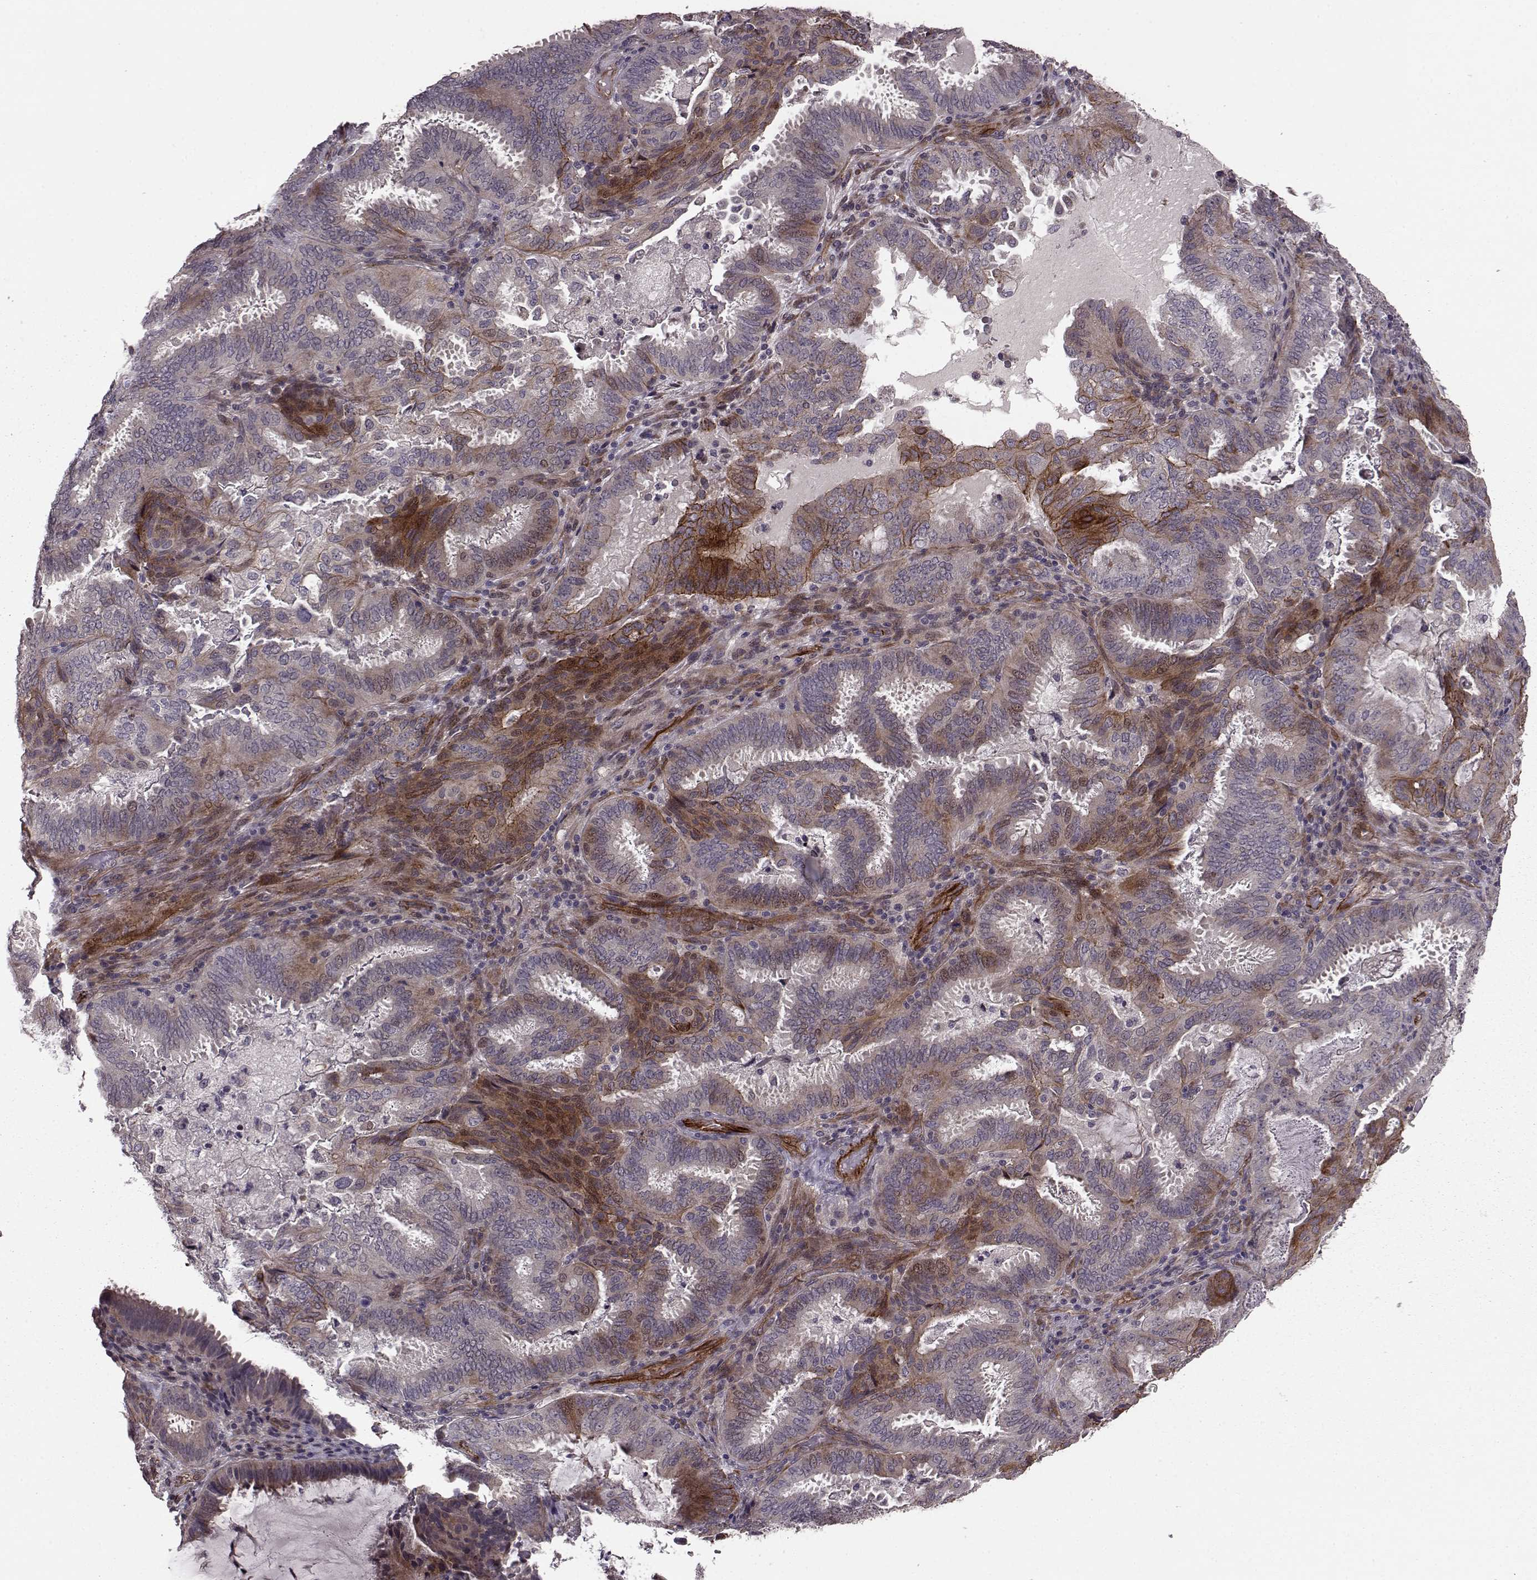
{"staining": {"intensity": "strong", "quantity": "25%-75%", "location": "cytoplasmic/membranous"}, "tissue": "ovarian cancer", "cell_type": "Tumor cells", "image_type": "cancer", "snomed": [{"axis": "morphology", "description": "Carcinoma, endometroid"}, {"axis": "topography", "description": "Ovary"}], "caption": "A brown stain labels strong cytoplasmic/membranous staining of a protein in human endometroid carcinoma (ovarian) tumor cells.", "gene": "SYNPO", "patient": {"sex": "female", "age": 41}}